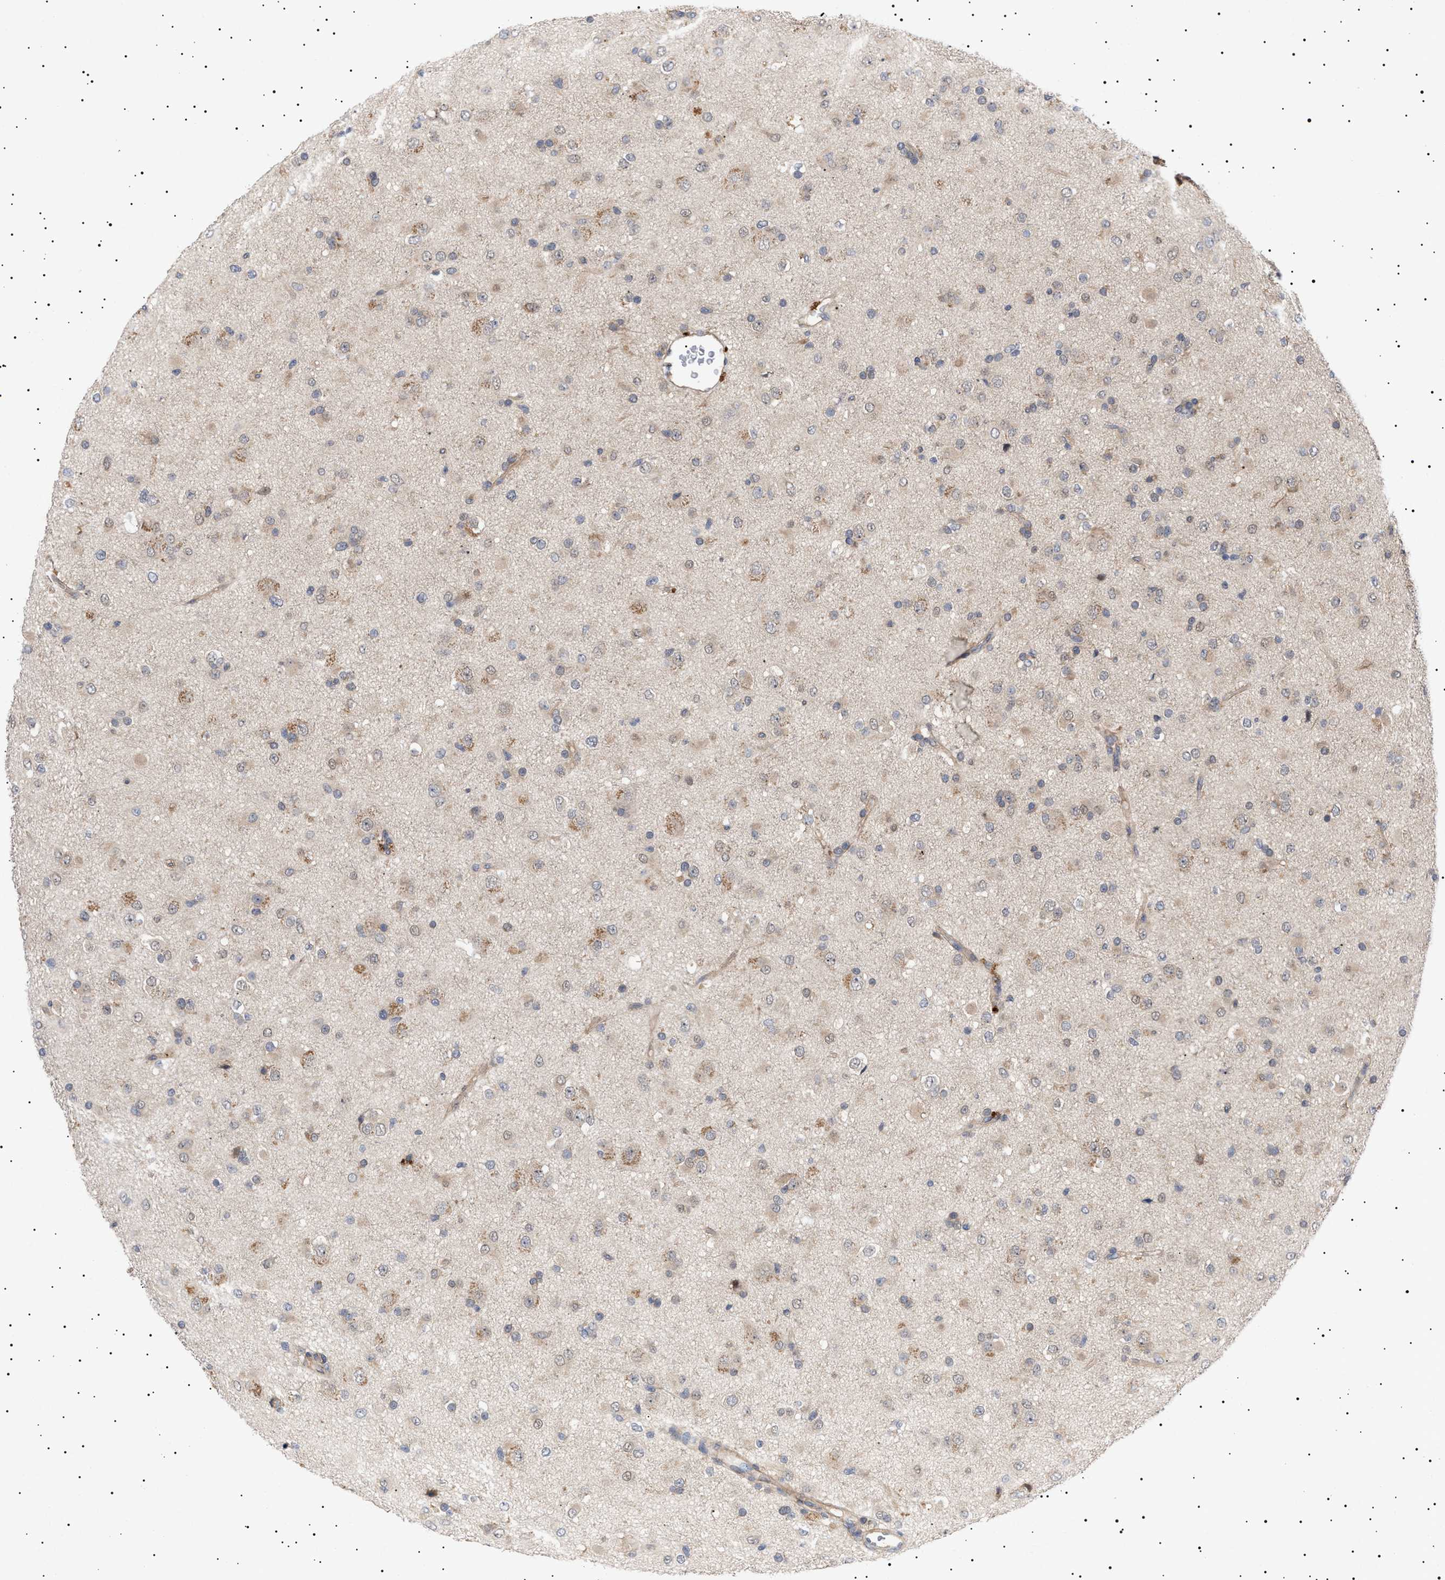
{"staining": {"intensity": "weak", "quantity": "<25%", "location": "cytoplasmic/membranous"}, "tissue": "glioma", "cell_type": "Tumor cells", "image_type": "cancer", "snomed": [{"axis": "morphology", "description": "Glioma, malignant, Low grade"}, {"axis": "topography", "description": "Brain"}], "caption": "Malignant low-grade glioma was stained to show a protein in brown. There is no significant positivity in tumor cells.", "gene": "NPLOC4", "patient": {"sex": "male", "age": 65}}